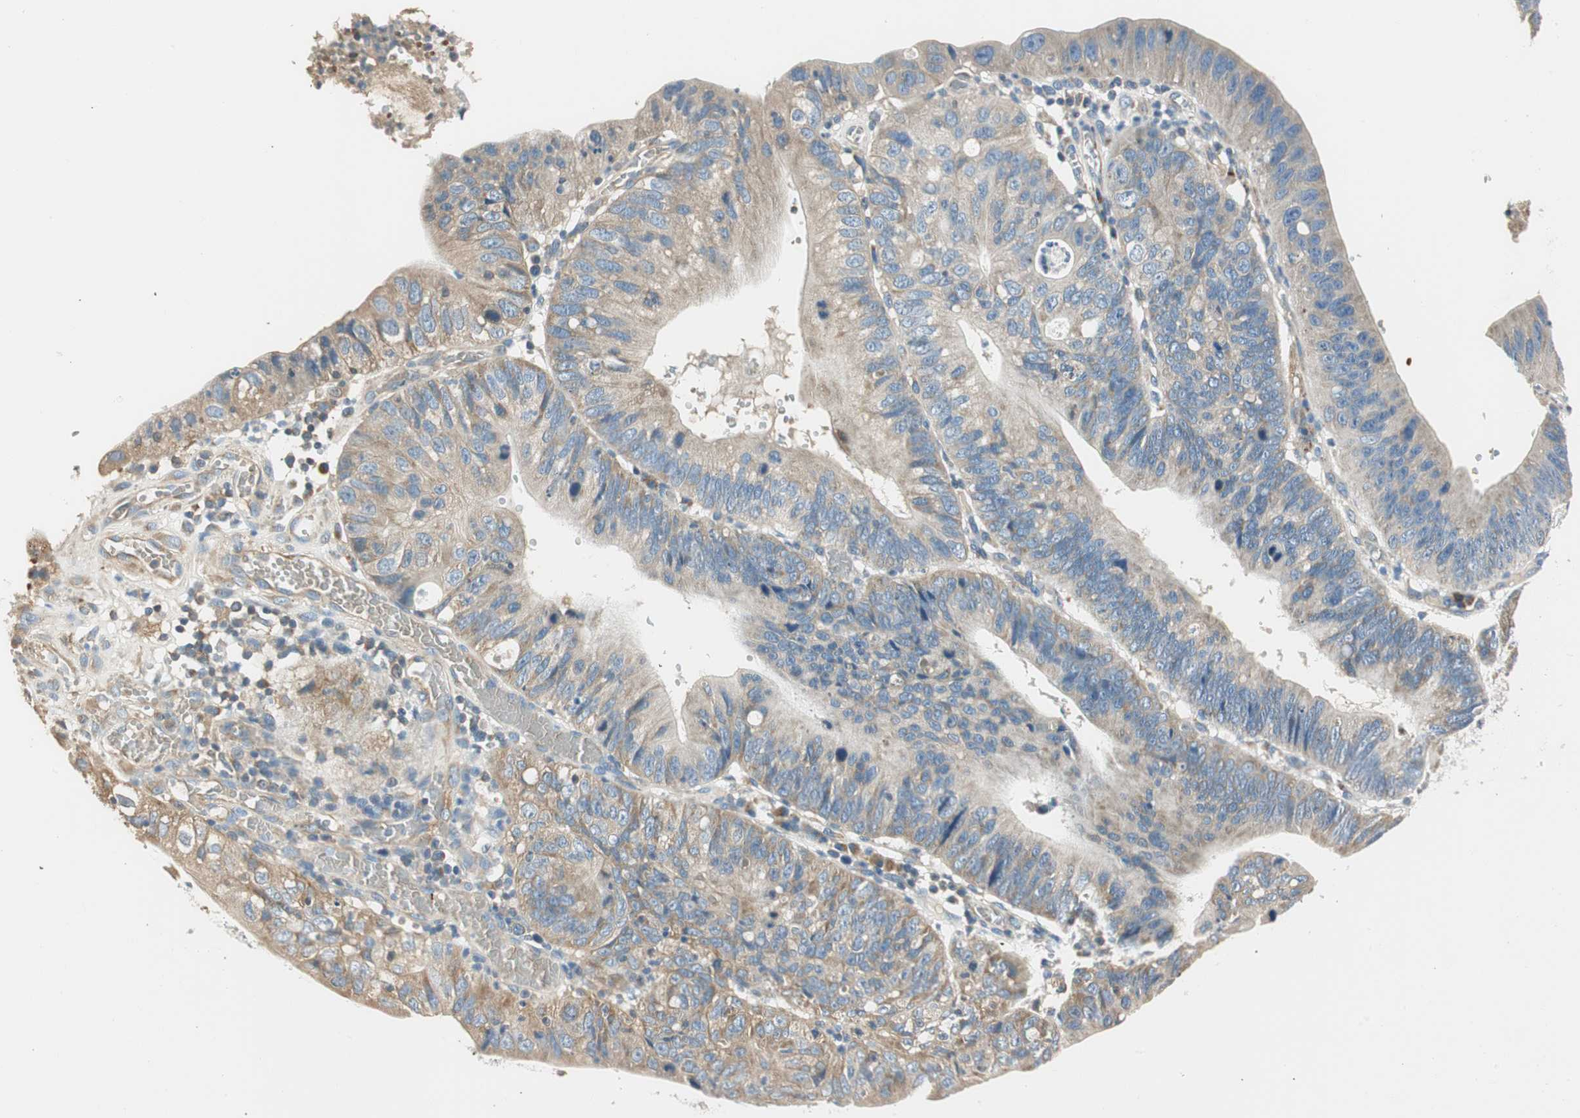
{"staining": {"intensity": "weak", "quantity": ">75%", "location": "cytoplasmic/membranous"}, "tissue": "stomach cancer", "cell_type": "Tumor cells", "image_type": "cancer", "snomed": [{"axis": "morphology", "description": "Adenocarcinoma, NOS"}, {"axis": "topography", "description": "Stomach"}], "caption": "An image of stomach cancer (adenocarcinoma) stained for a protein demonstrates weak cytoplasmic/membranous brown staining in tumor cells.", "gene": "RORB", "patient": {"sex": "male", "age": 59}}